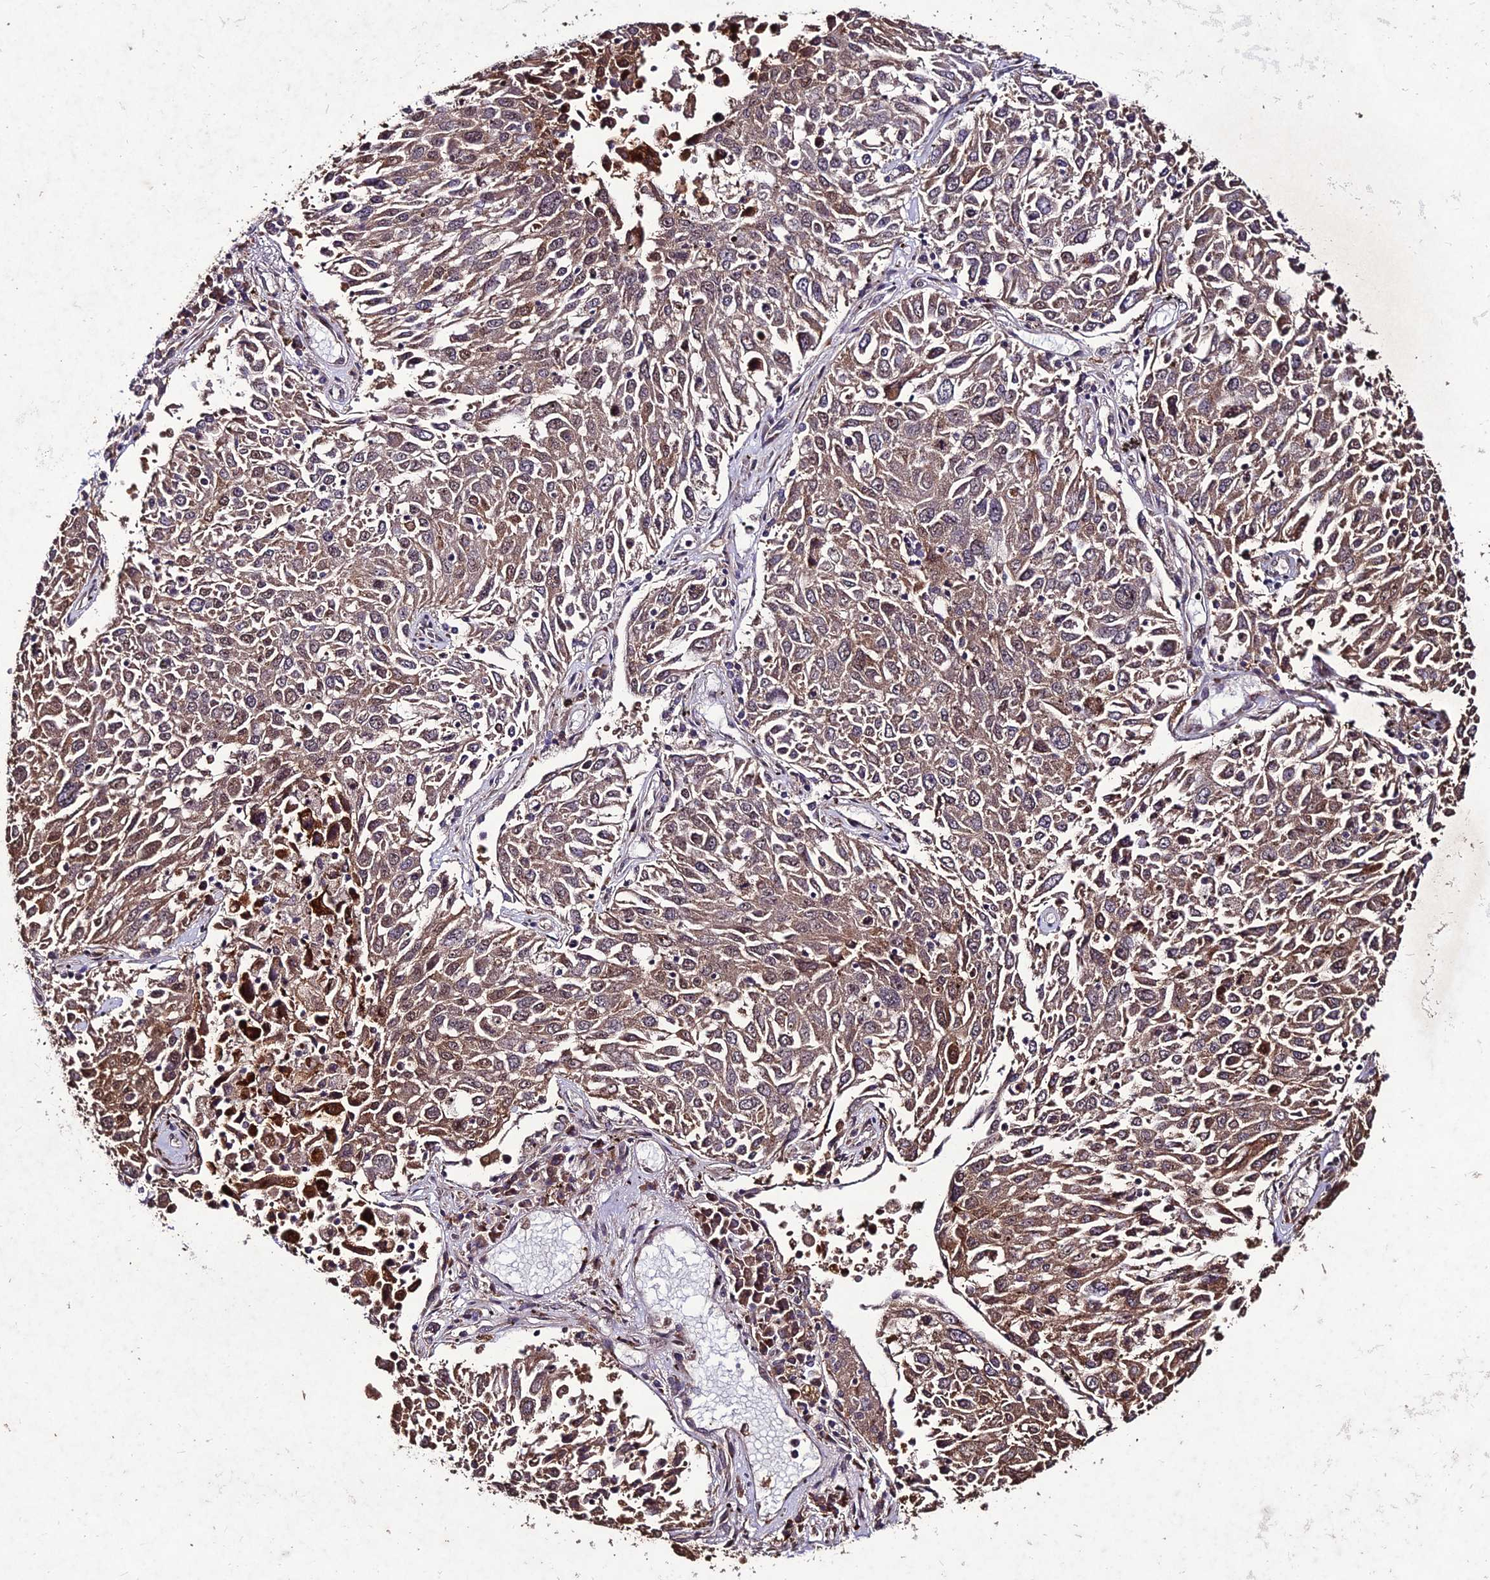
{"staining": {"intensity": "weak", "quantity": "25%-75%", "location": "cytoplasmic/membranous"}, "tissue": "lung cancer", "cell_type": "Tumor cells", "image_type": "cancer", "snomed": [{"axis": "morphology", "description": "Squamous cell carcinoma, NOS"}, {"axis": "topography", "description": "Lung"}], "caption": "Squamous cell carcinoma (lung) was stained to show a protein in brown. There is low levels of weak cytoplasmic/membranous positivity in approximately 25%-75% of tumor cells.", "gene": "ZNF766", "patient": {"sex": "male", "age": 65}}